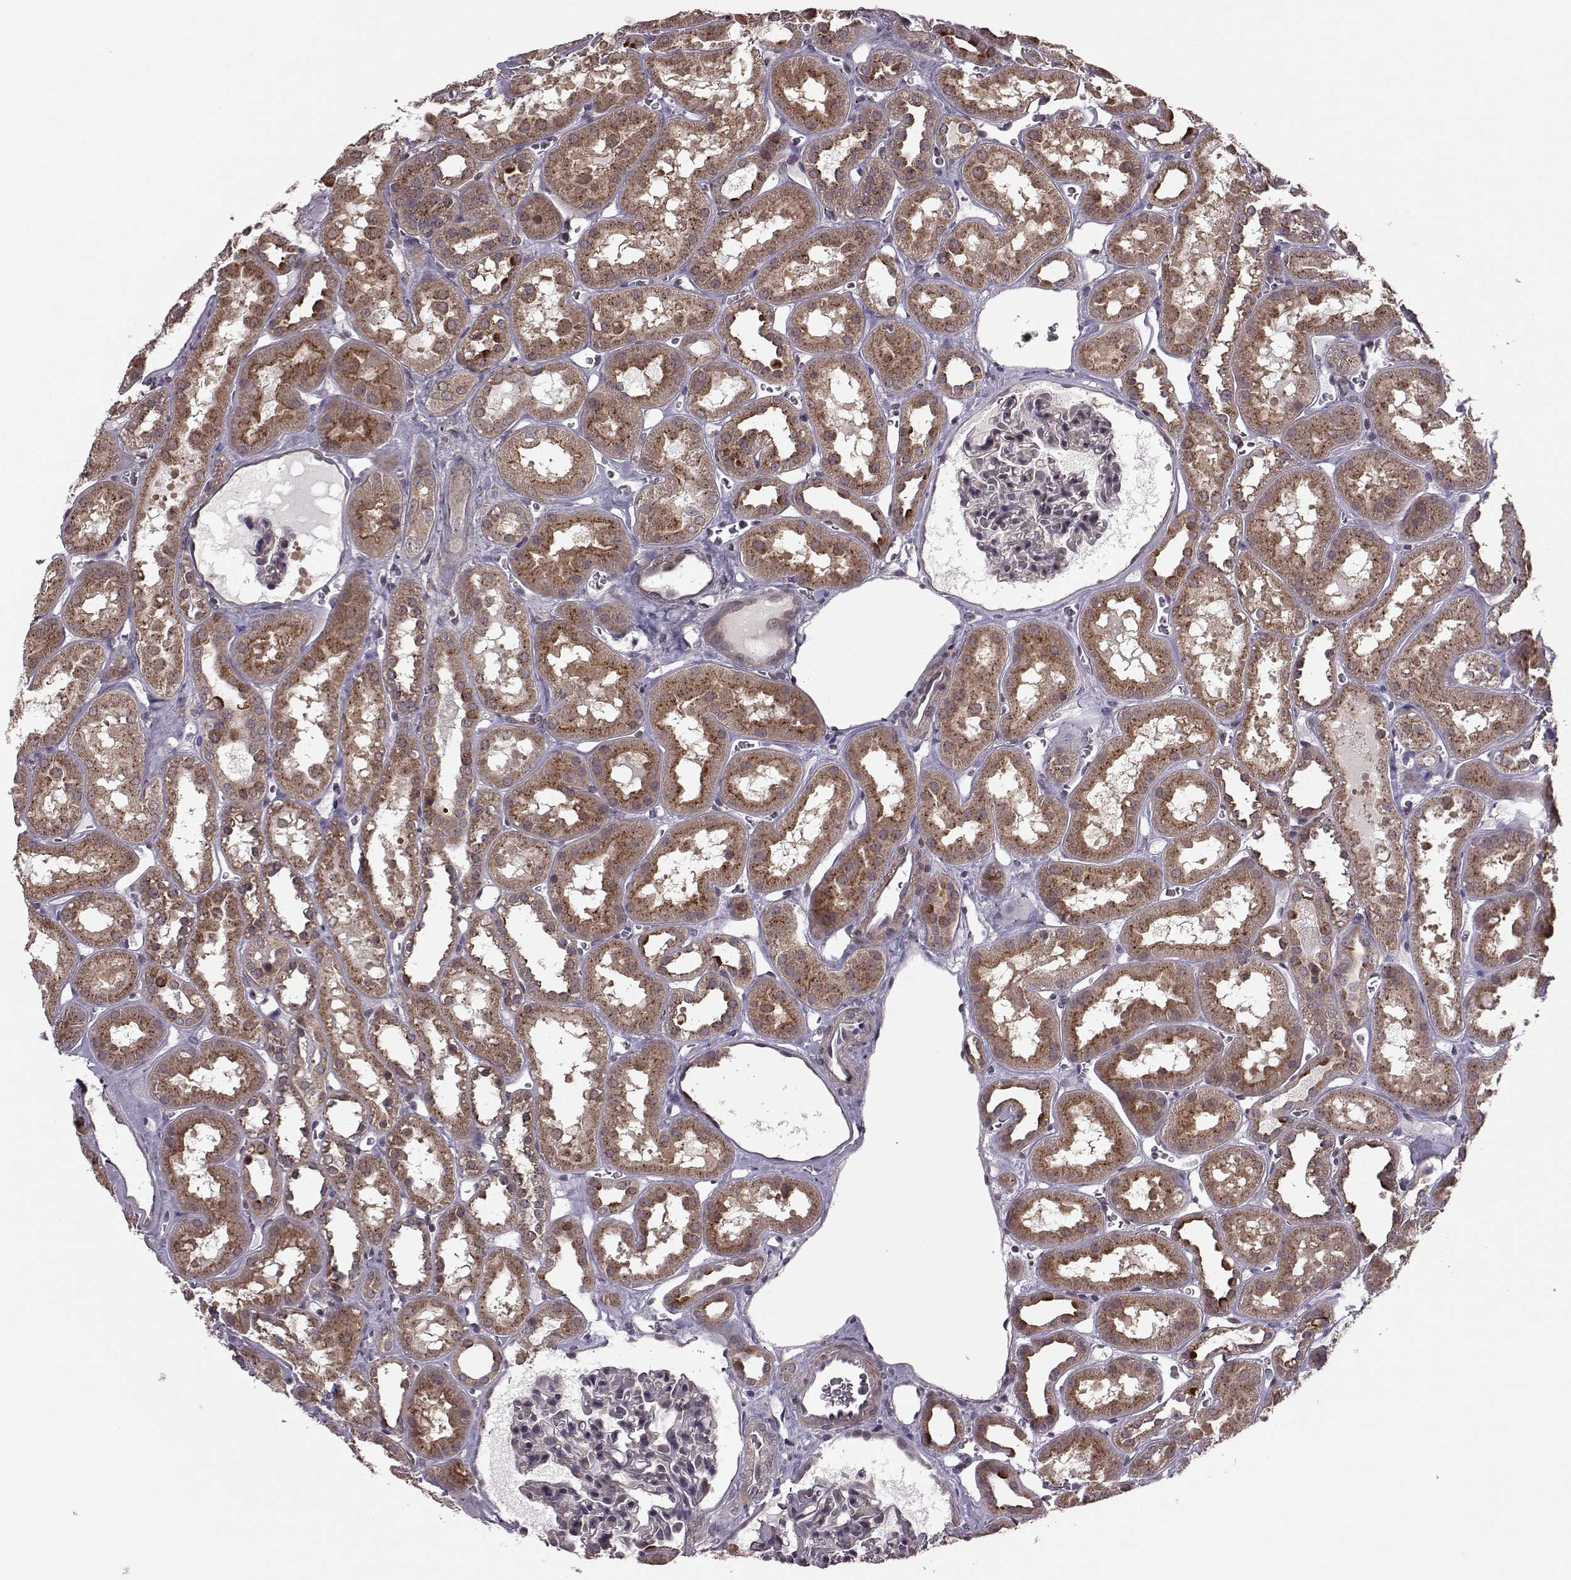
{"staining": {"intensity": "moderate", "quantity": ">75%", "location": "cytoplasmic/membranous"}, "tissue": "kidney", "cell_type": "Cells in glomeruli", "image_type": "normal", "snomed": [{"axis": "morphology", "description": "Normal tissue, NOS"}, {"axis": "topography", "description": "Kidney"}], "caption": "Protein staining of unremarkable kidney demonstrates moderate cytoplasmic/membranous positivity in about >75% of cells in glomeruli.", "gene": "FNIP2", "patient": {"sex": "female", "age": 41}}